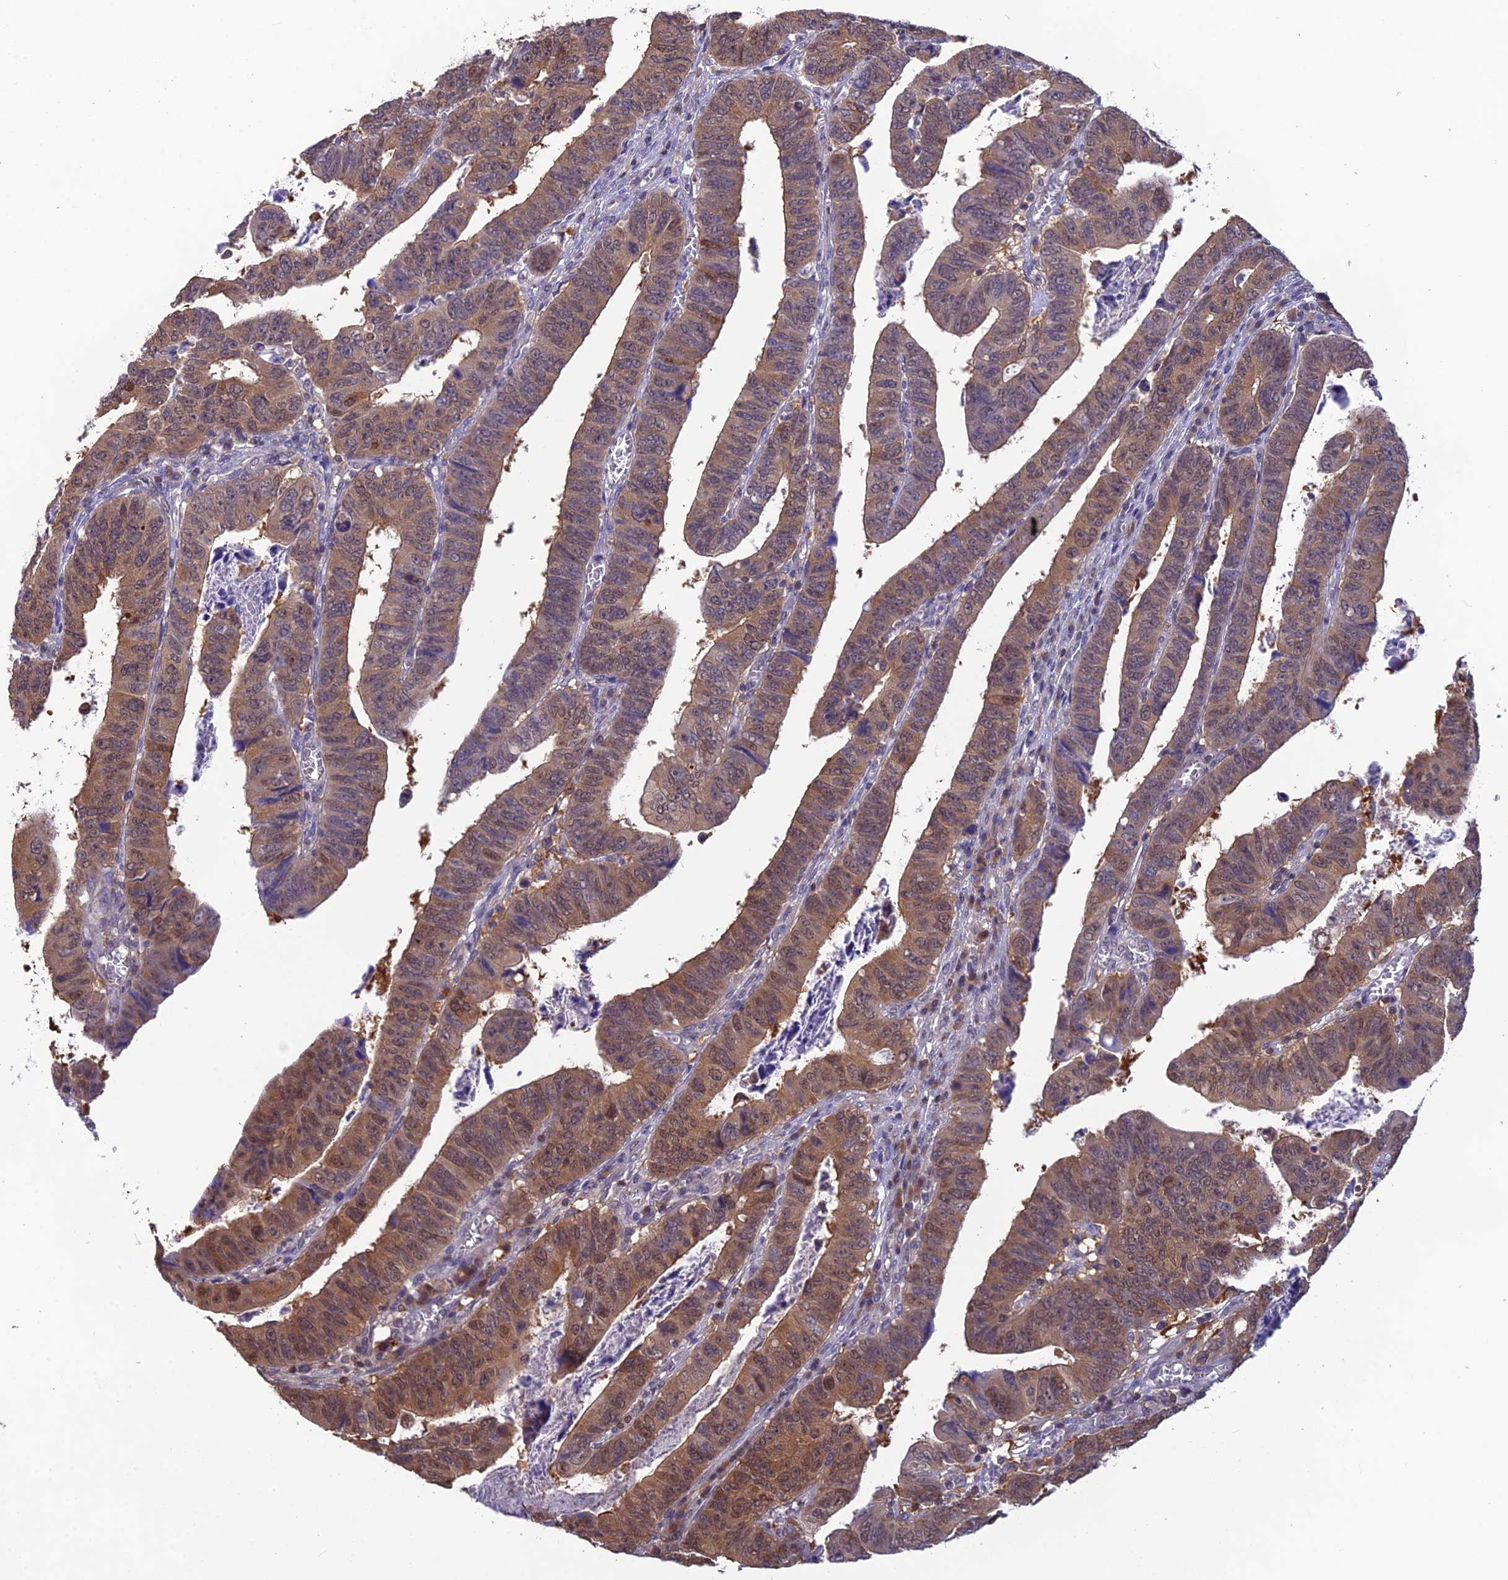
{"staining": {"intensity": "moderate", "quantity": ">75%", "location": "cytoplasmic/membranous,nuclear"}, "tissue": "colorectal cancer", "cell_type": "Tumor cells", "image_type": "cancer", "snomed": [{"axis": "morphology", "description": "Normal tissue, NOS"}, {"axis": "morphology", "description": "Adenocarcinoma, NOS"}, {"axis": "topography", "description": "Rectum"}], "caption": "Brown immunohistochemical staining in human colorectal cancer (adenocarcinoma) displays moderate cytoplasmic/membranous and nuclear positivity in about >75% of tumor cells. Immunohistochemistry stains the protein in brown and the nuclei are stained blue.", "gene": "HINT1", "patient": {"sex": "female", "age": 65}}